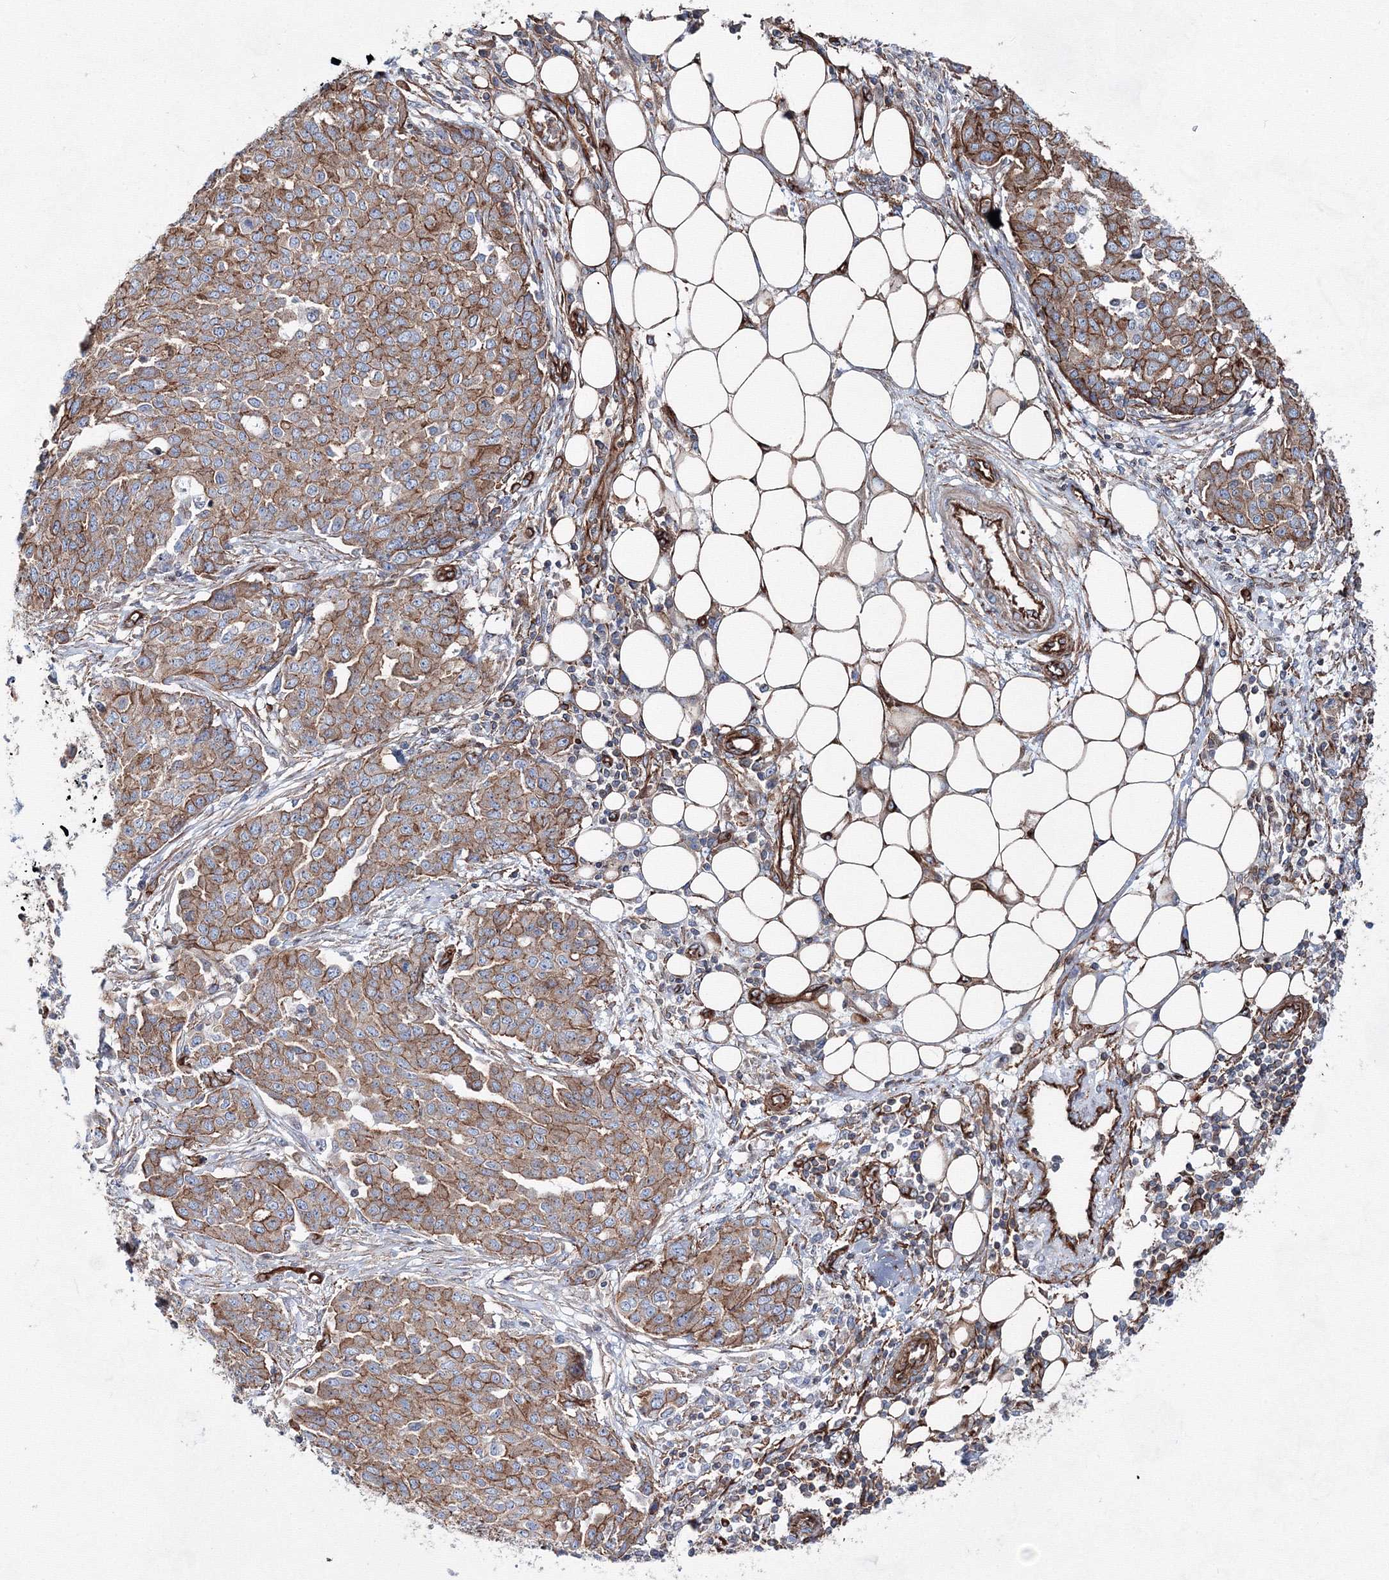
{"staining": {"intensity": "moderate", "quantity": ">75%", "location": "cytoplasmic/membranous"}, "tissue": "ovarian cancer", "cell_type": "Tumor cells", "image_type": "cancer", "snomed": [{"axis": "morphology", "description": "Cystadenocarcinoma, serous, NOS"}, {"axis": "topography", "description": "Soft tissue"}, {"axis": "topography", "description": "Ovary"}], "caption": "Approximately >75% of tumor cells in human ovarian cancer (serous cystadenocarcinoma) display moderate cytoplasmic/membranous protein expression as visualized by brown immunohistochemical staining.", "gene": "ANKRD37", "patient": {"sex": "female", "age": 57}}